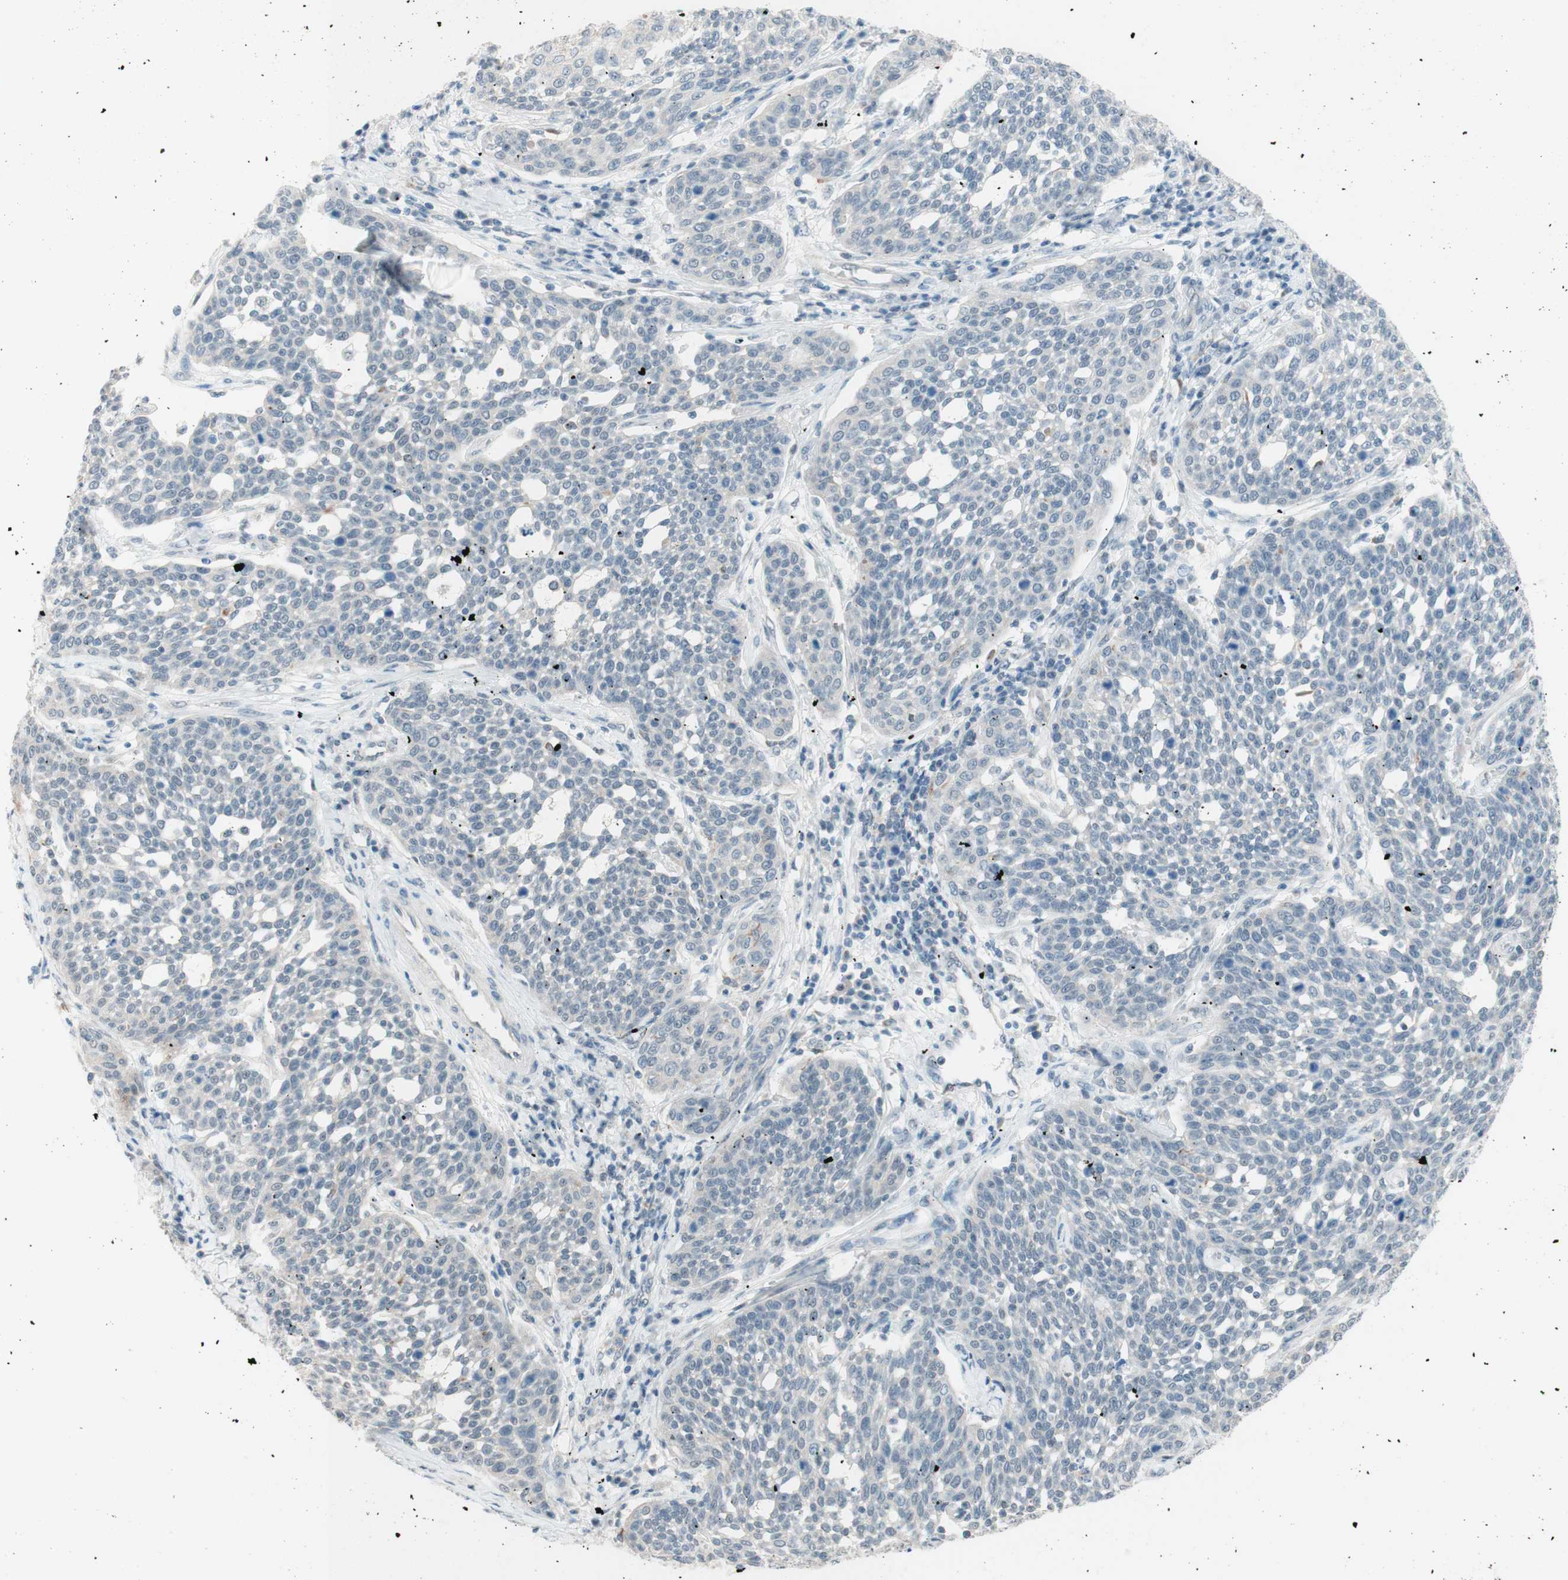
{"staining": {"intensity": "negative", "quantity": "none", "location": "none"}, "tissue": "cervical cancer", "cell_type": "Tumor cells", "image_type": "cancer", "snomed": [{"axis": "morphology", "description": "Squamous cell carcinoma, NOS"}, {"axis": "topography", "description": "Cervix"}], "caption": "Immunohistochemistry of cervical cancer shows no positivity in tumor cells.", "gene": "JPH1", "patient": {"sex": "female", "age": 34}}